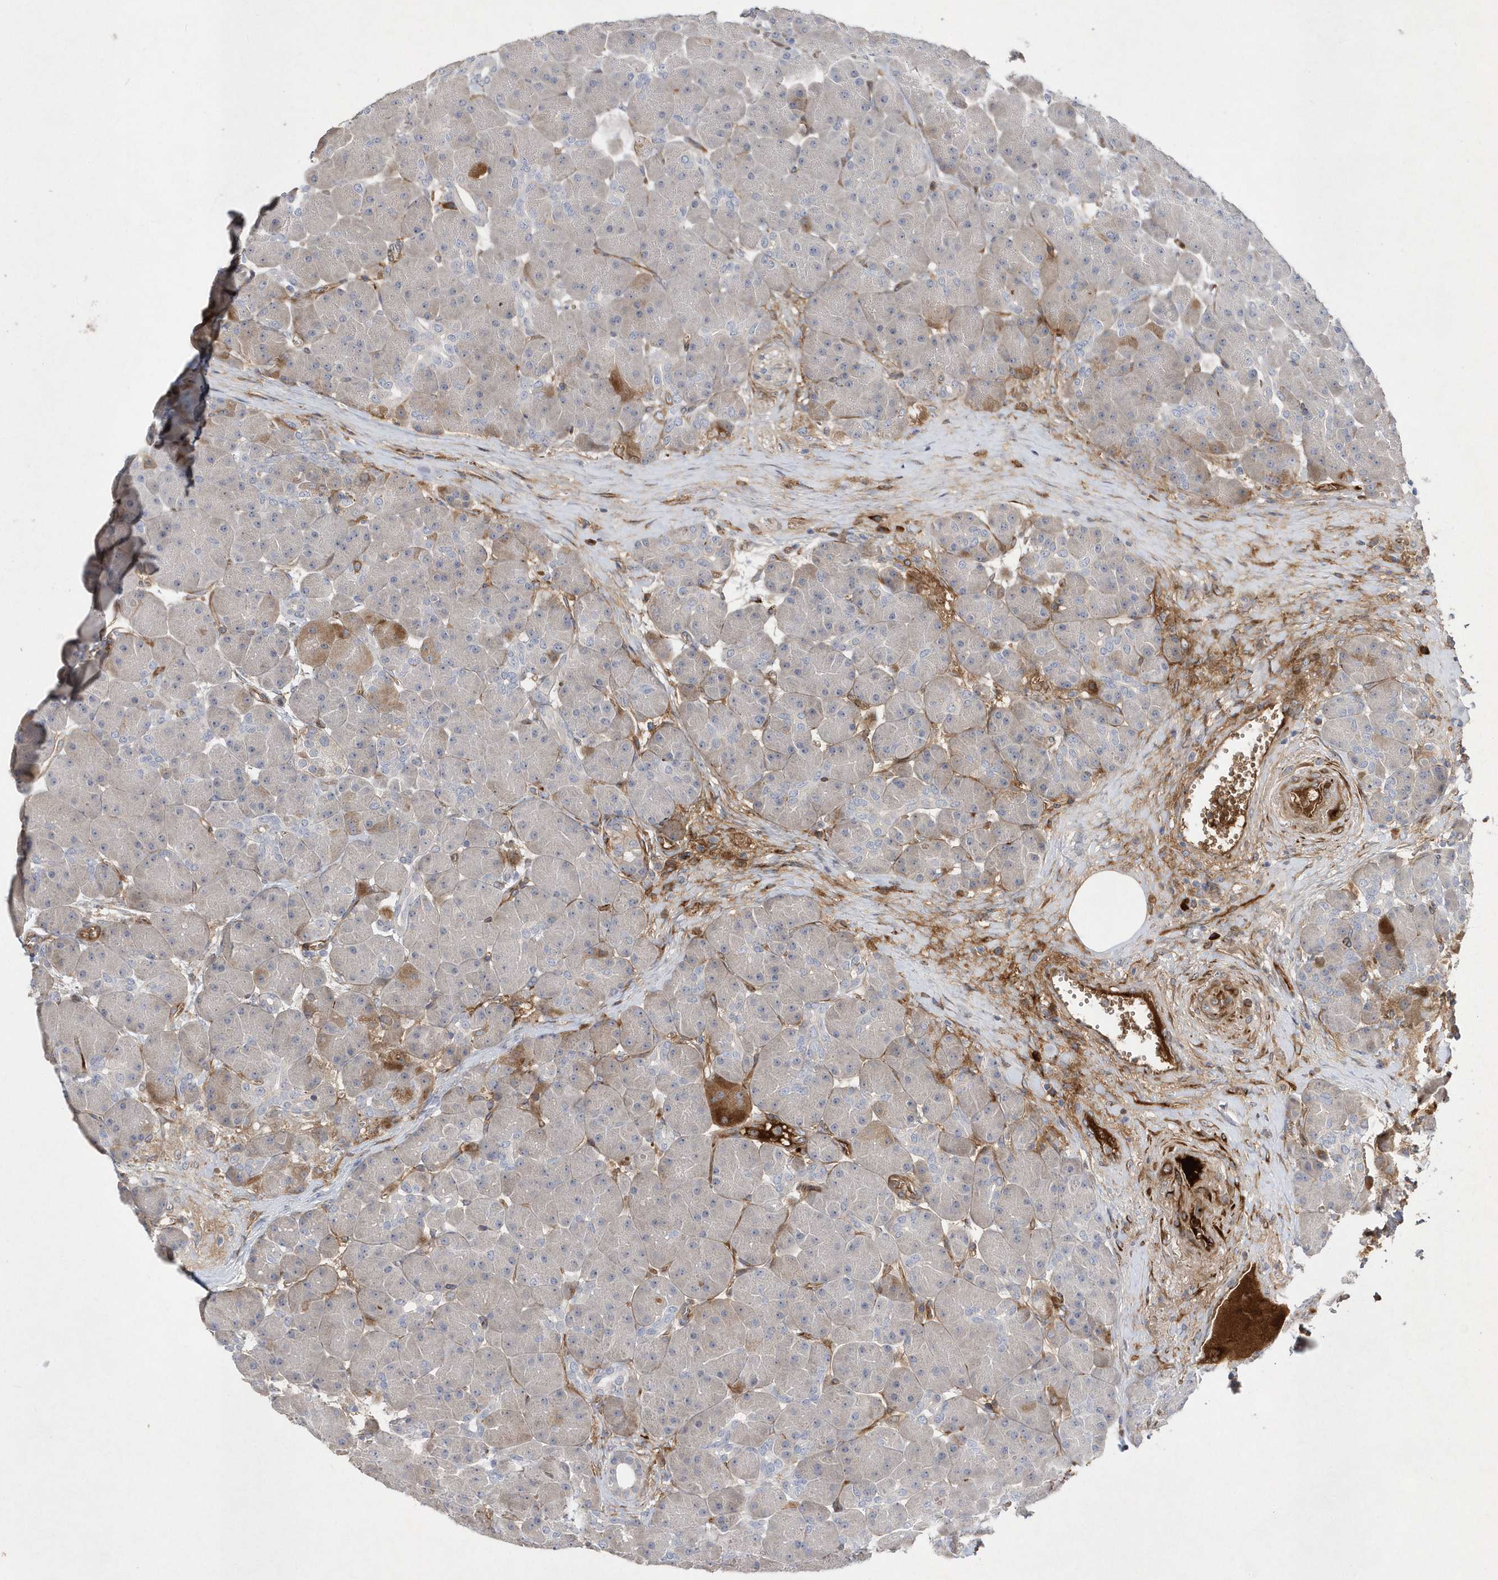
{"staining": {"intensity": "strong", "quantity": "<25%", "location": "cytoplasmic/membranous"}, "tissue": "pancreas", "cell_type": "Exocrine glandular cells", "image_type": "normal", "snomed": [{"axis": "morphology", "description": "Normal tissue, NOS"}, {"axis": "topography", "description": "Pancreas"}], "caption": "An image of human pancreas stained for a protein exhibits strong cytoplasmic/membranous brown staining in exocrine glandular cells.", "gene": "TMEM132B", "patient": {"sex": "male", "age": 66}}